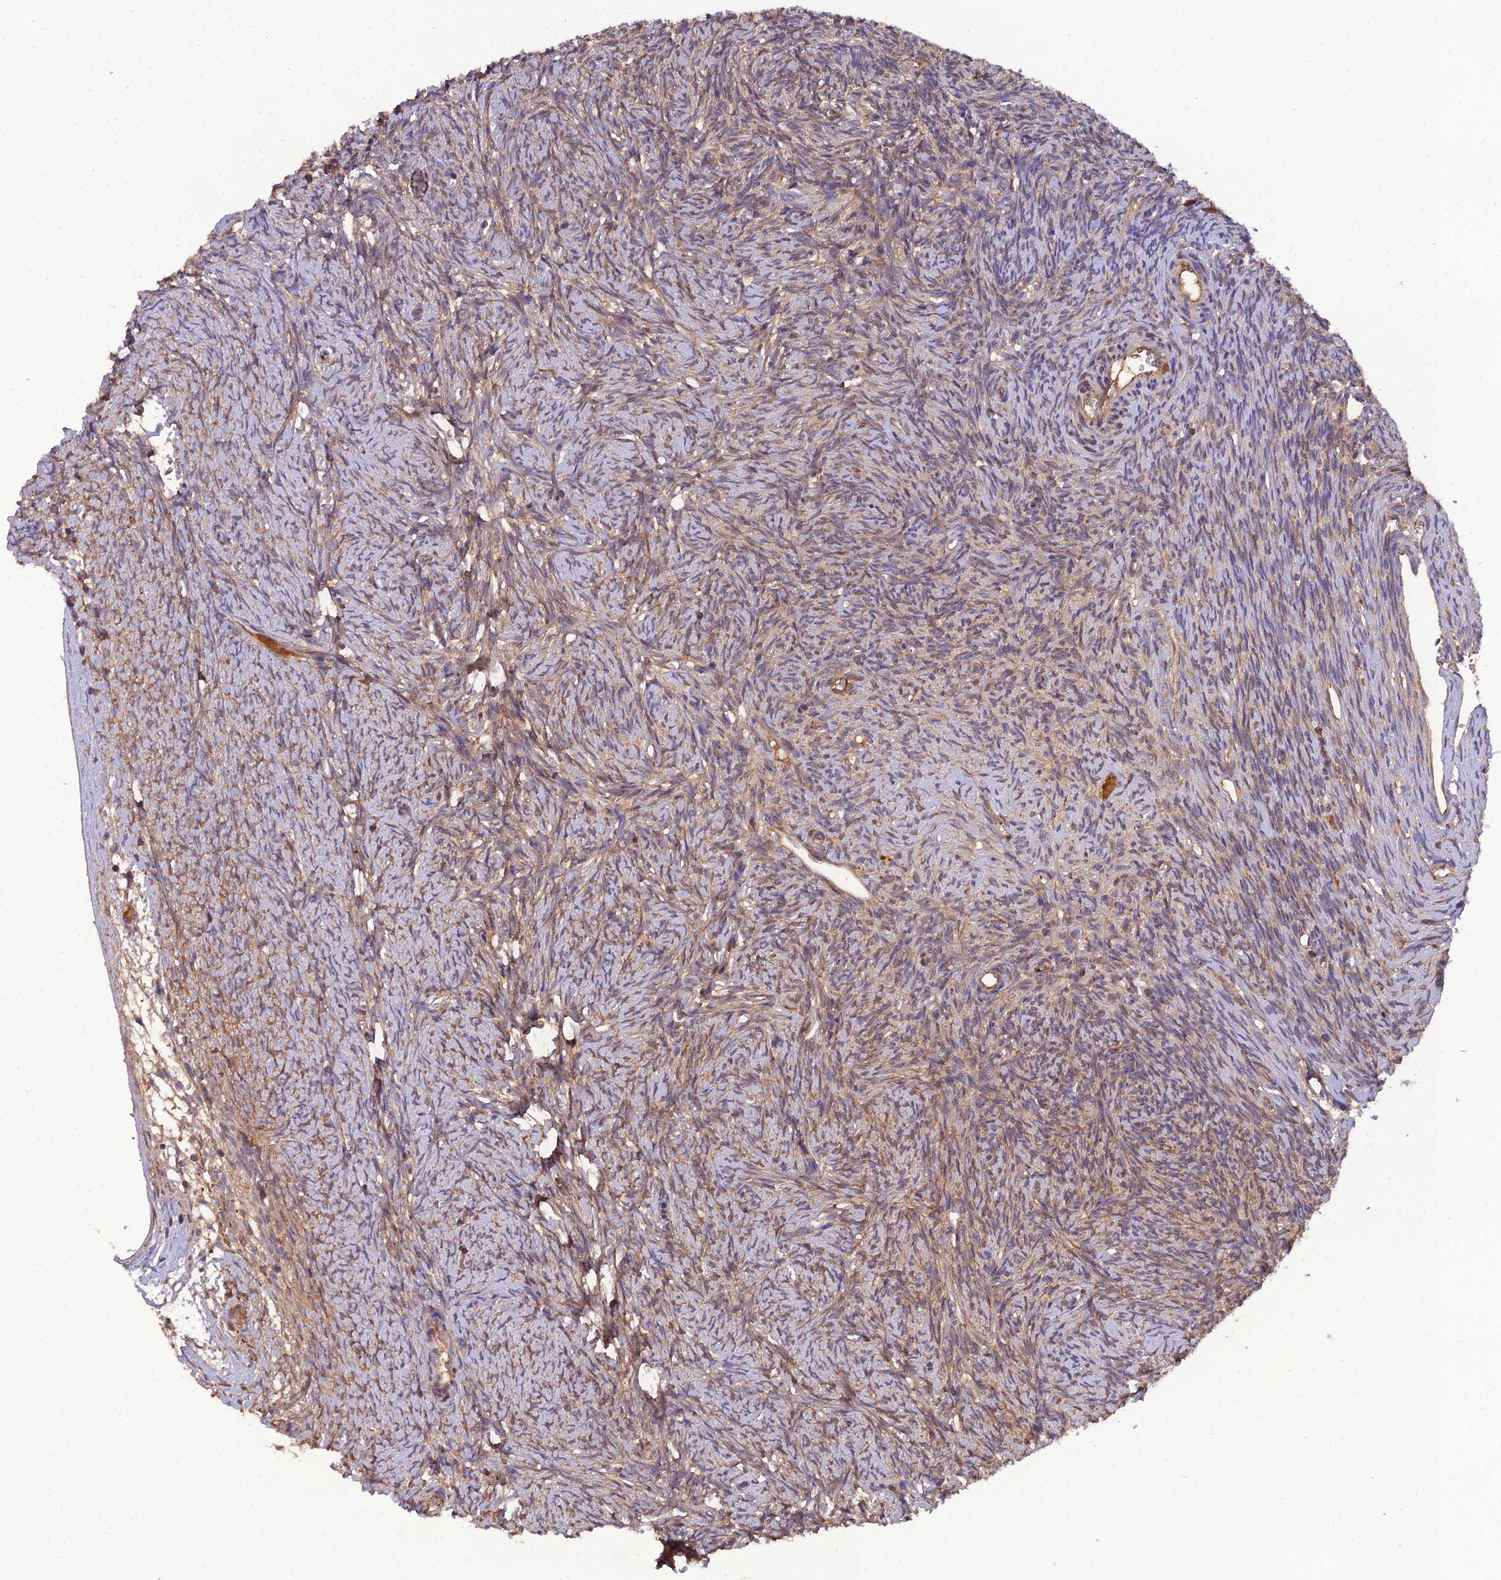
{"staining": {"intensity": "weak", "quantity": "25%-75%", "location": "cytoplasmic/membranous"}, "tissue": "ovary", "cell_type": "Ovarian stroma cells", "image_type": "normal", "snomed": [{"axis": "morphology", "description": "Normal tissue, NOS"}, {"axis": "topography", "description": "Ovary"}], "caption": "A brown stain highlights weak cytoplasmic/membranous staining of a protein in ovarian stroma cells of benign ovary.", "gene": "TMEM258", "patient": {"sex": "female", "age": 44}}